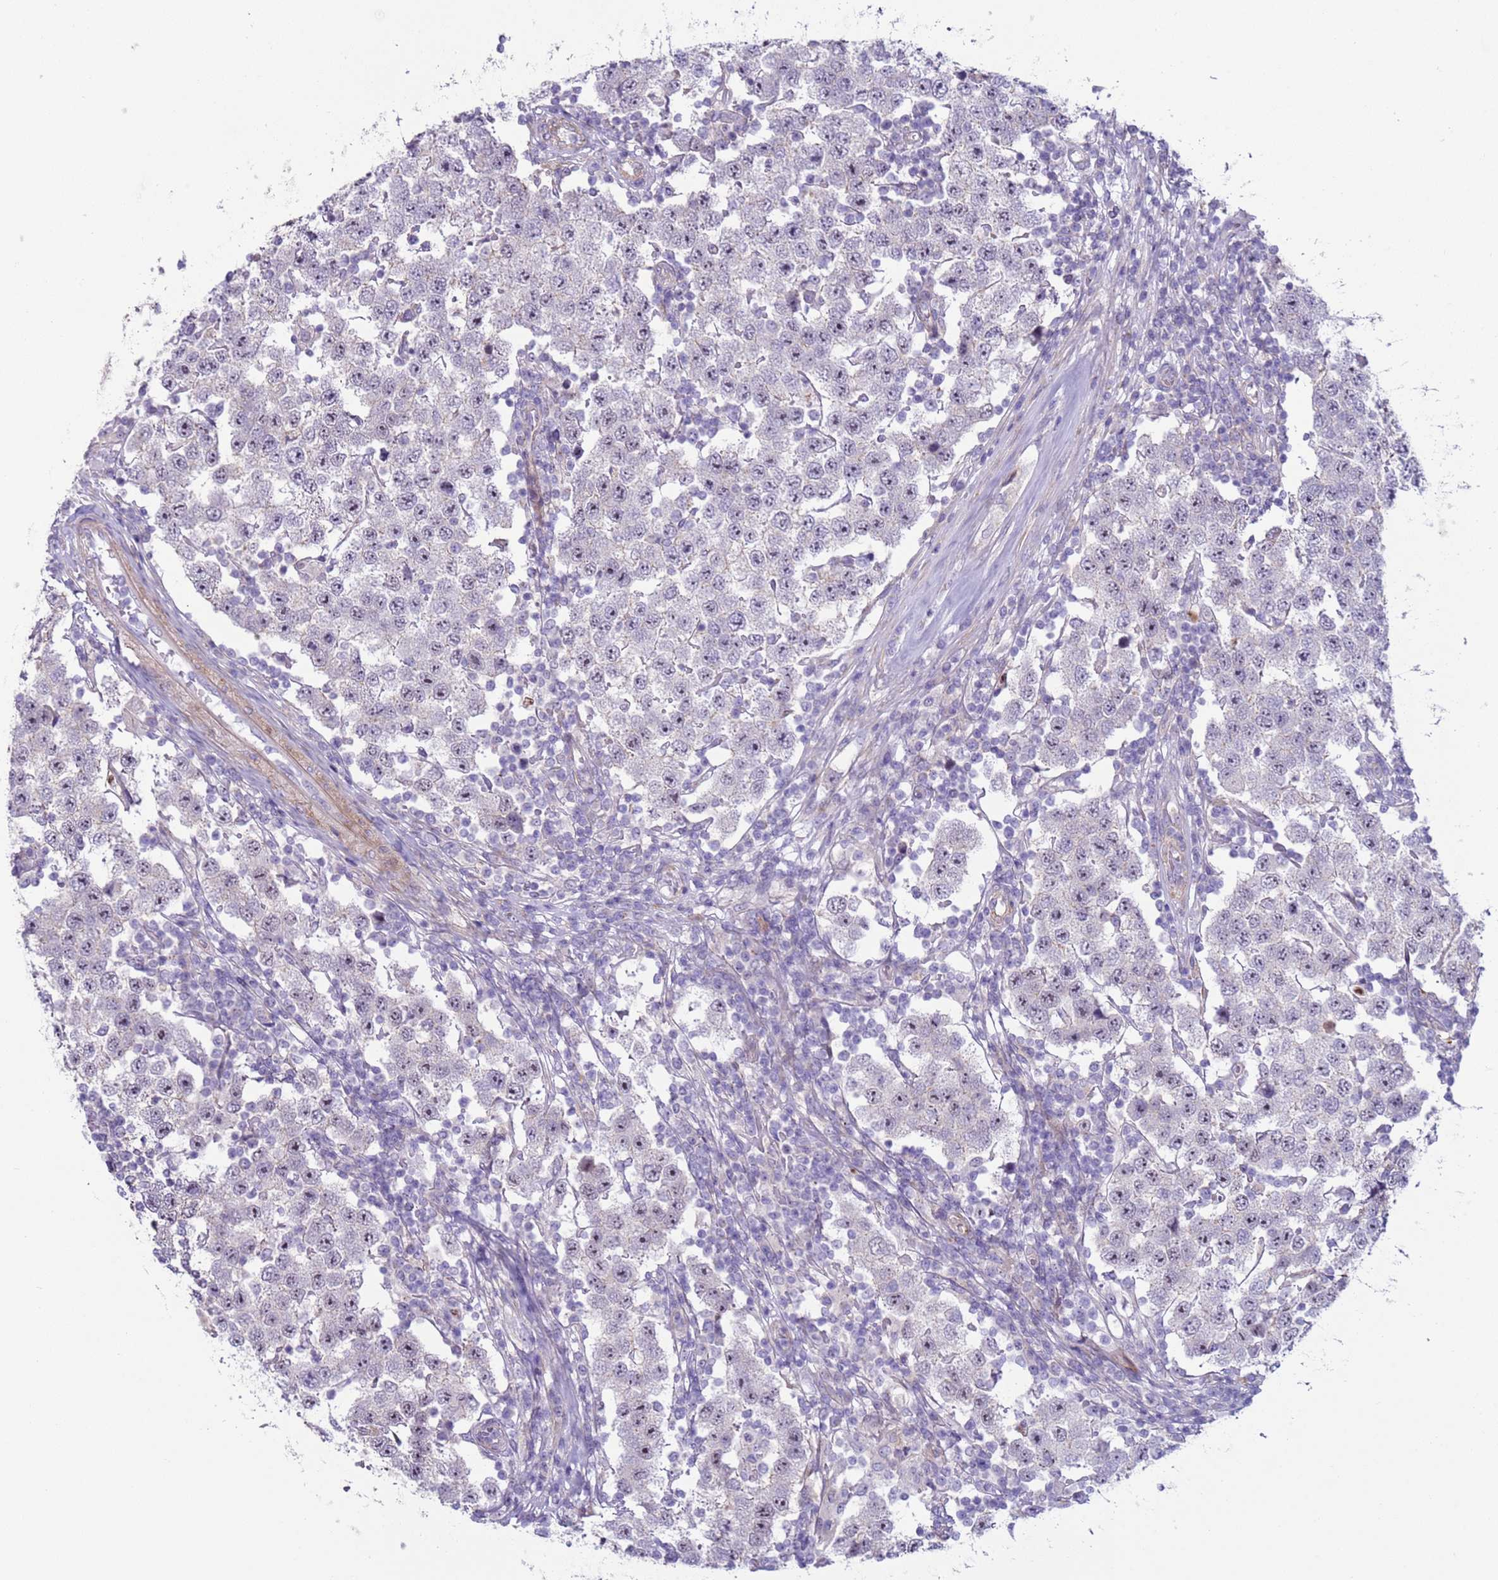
{"staining": {"intensity": "negative", "quantity": "none", "location": "none"}, "tissue": "testis cancer", "cell_type": "Tumor cells", "image_type": "cancer", "snomed": [{"axis": "morphology", "description": "Seminoma, NOS"}, {"axis": "topography", "description": "Testis"}], "caption": "This is an immunohistochemistry micrograph of testis seminoma. There is no staining in tumor cells.", "gene": "HEATR1", "patient": {"sex": "male", "age": 34}}